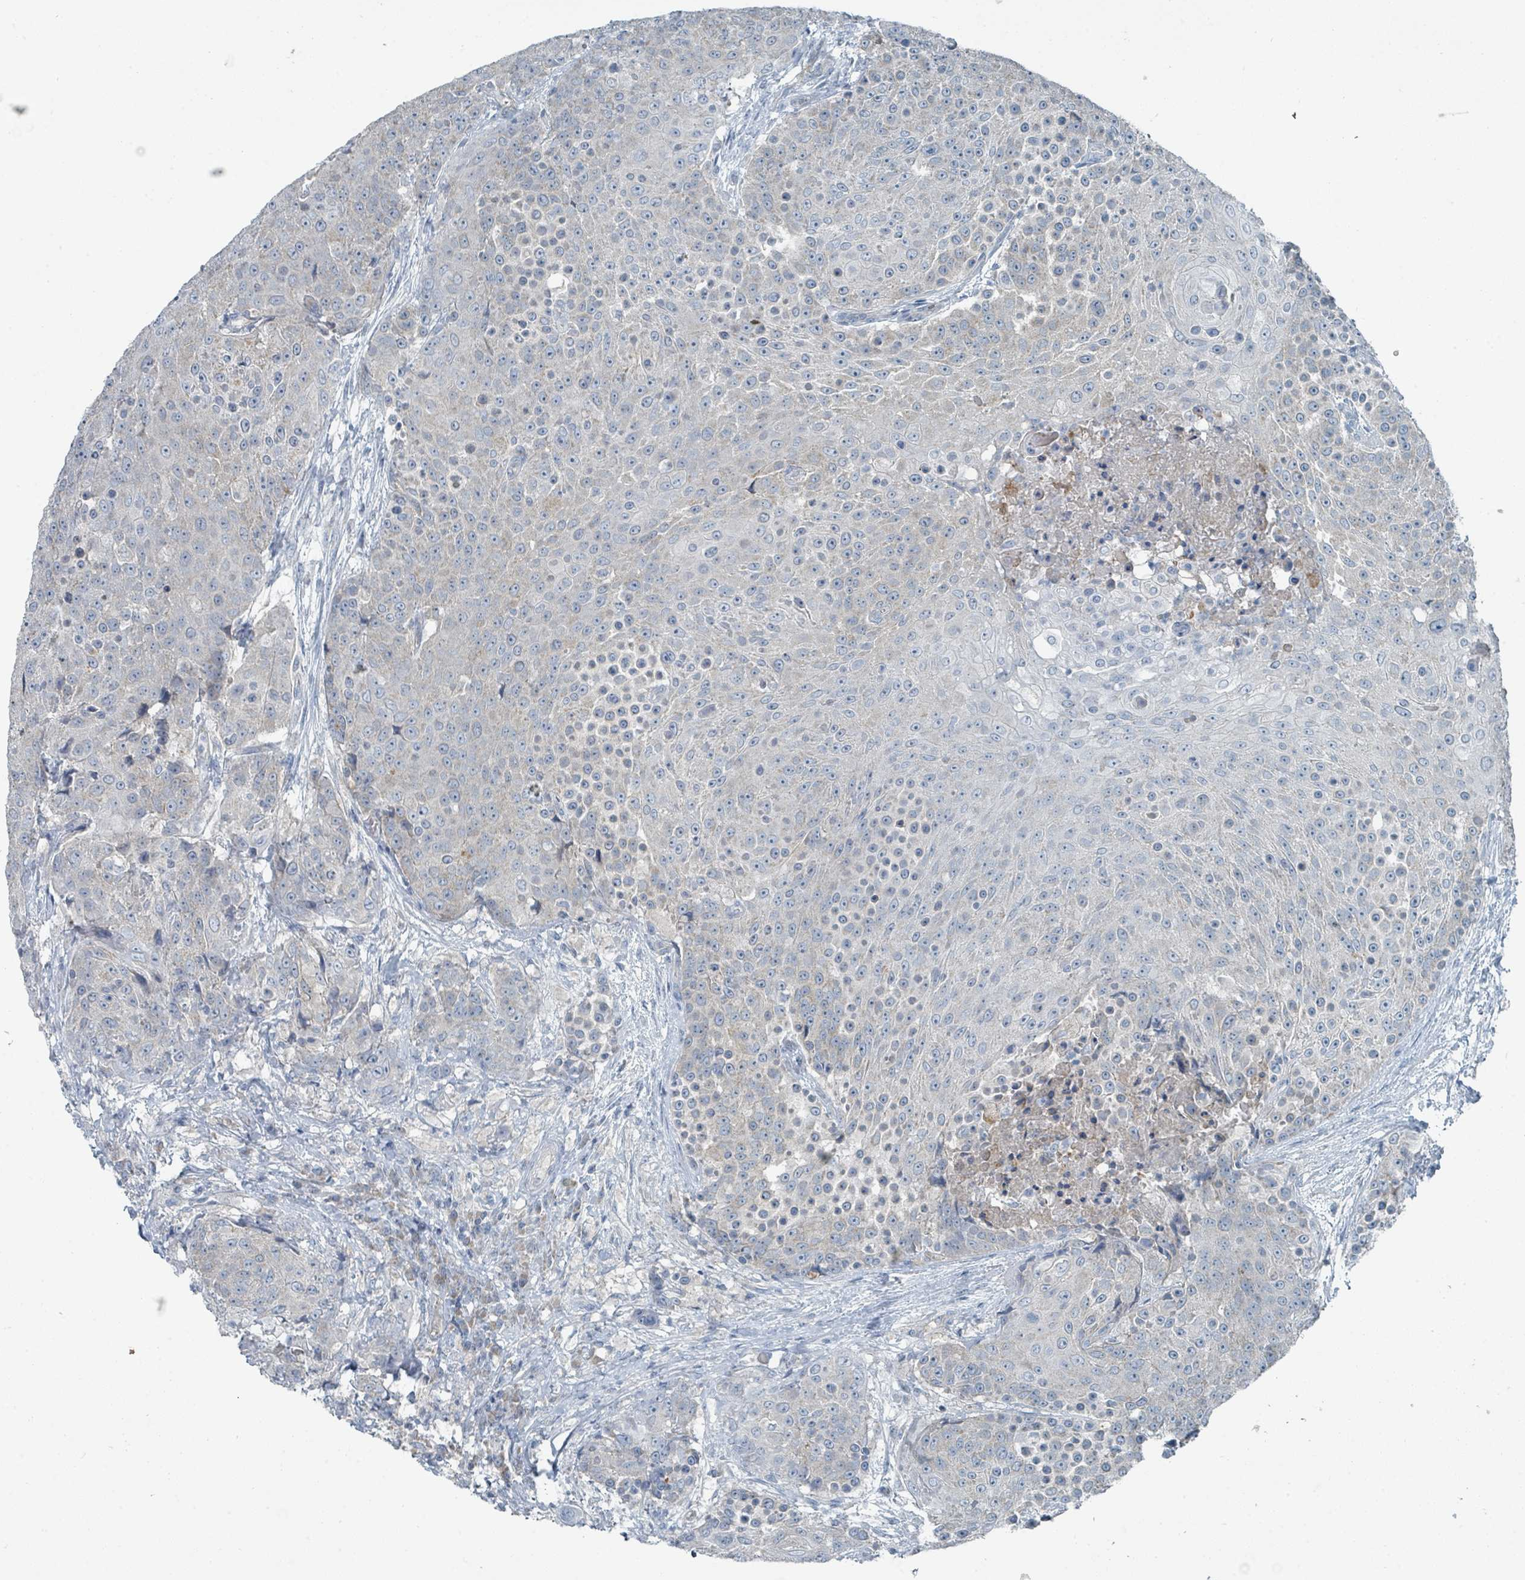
{"staining": {"intensity": "negative", "quantity": "none", "location": "none"}, "tissue": "urothelial cancer", "cell_type": "Tumor cells", "image_type": "cancer", "snomed": [{"axis": "morphology", "description": "Urothelial carcinoma, High grade"}, {"axis": "topography", "description": "Urinary bladder"}], "caption": "Micrograph shows no protein expression in tumor cells of urothelial cancer tissue.", "gene": "RASA4", "patient": {"sex": "female", "age": 63}}